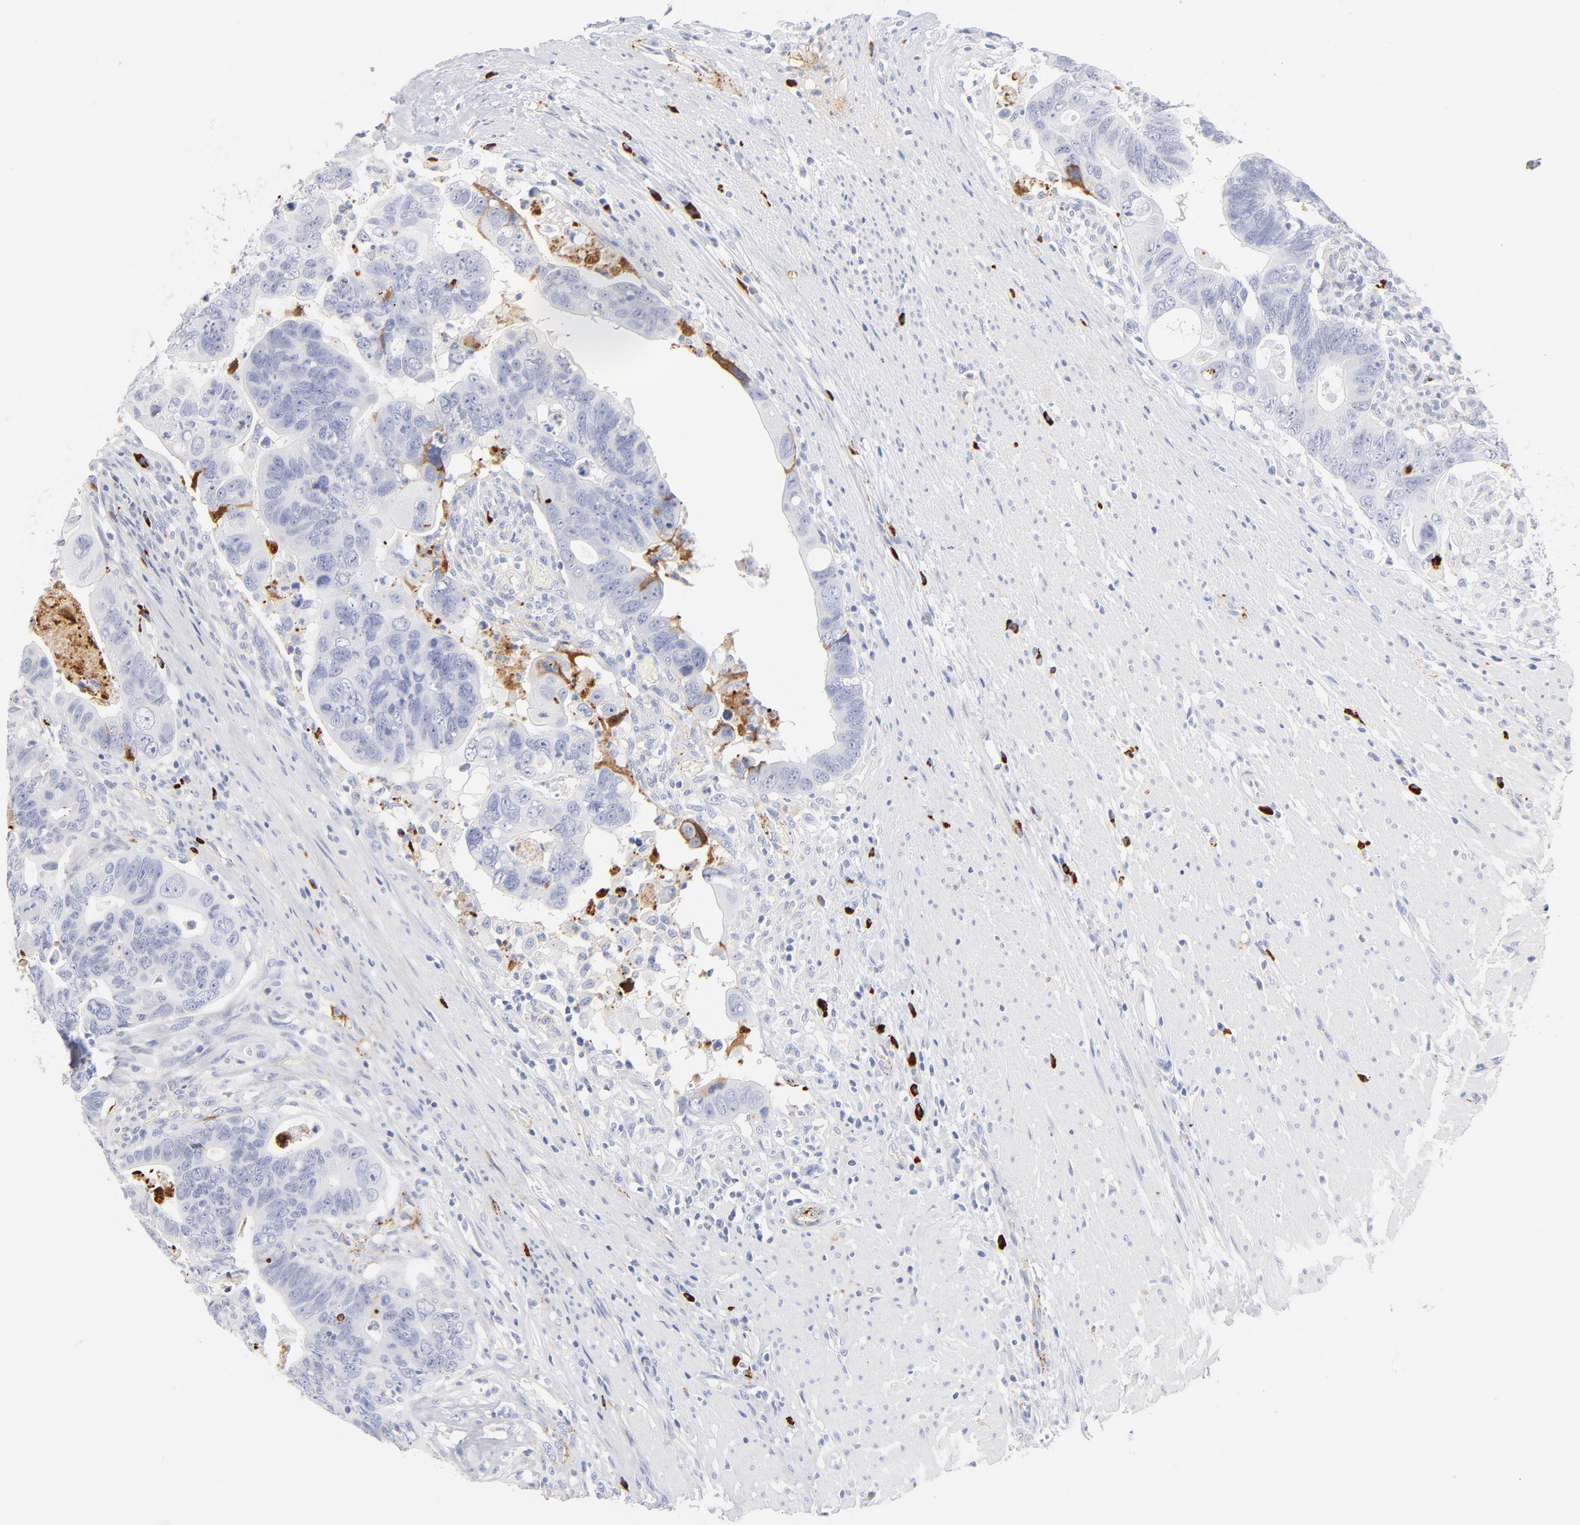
{"staining": {"intensity": "negative", "quantity": "none", "location": "none"}, "tissue": "colorectal cancer", "cell_type": "Tumor cells", "image_type": "cancer", "snomed": [{"axis": "morphology", "description": "Adenocarcinoma, NOS"}, {"axis": "topography", "description": "Rectum"}], "caption": "The photomicrograph exhibits no significant staining in tumor cells of adenocarcinoma (colorectal).", "gene": "PLAT", "patient": {"sex": "male", "age": 53}}